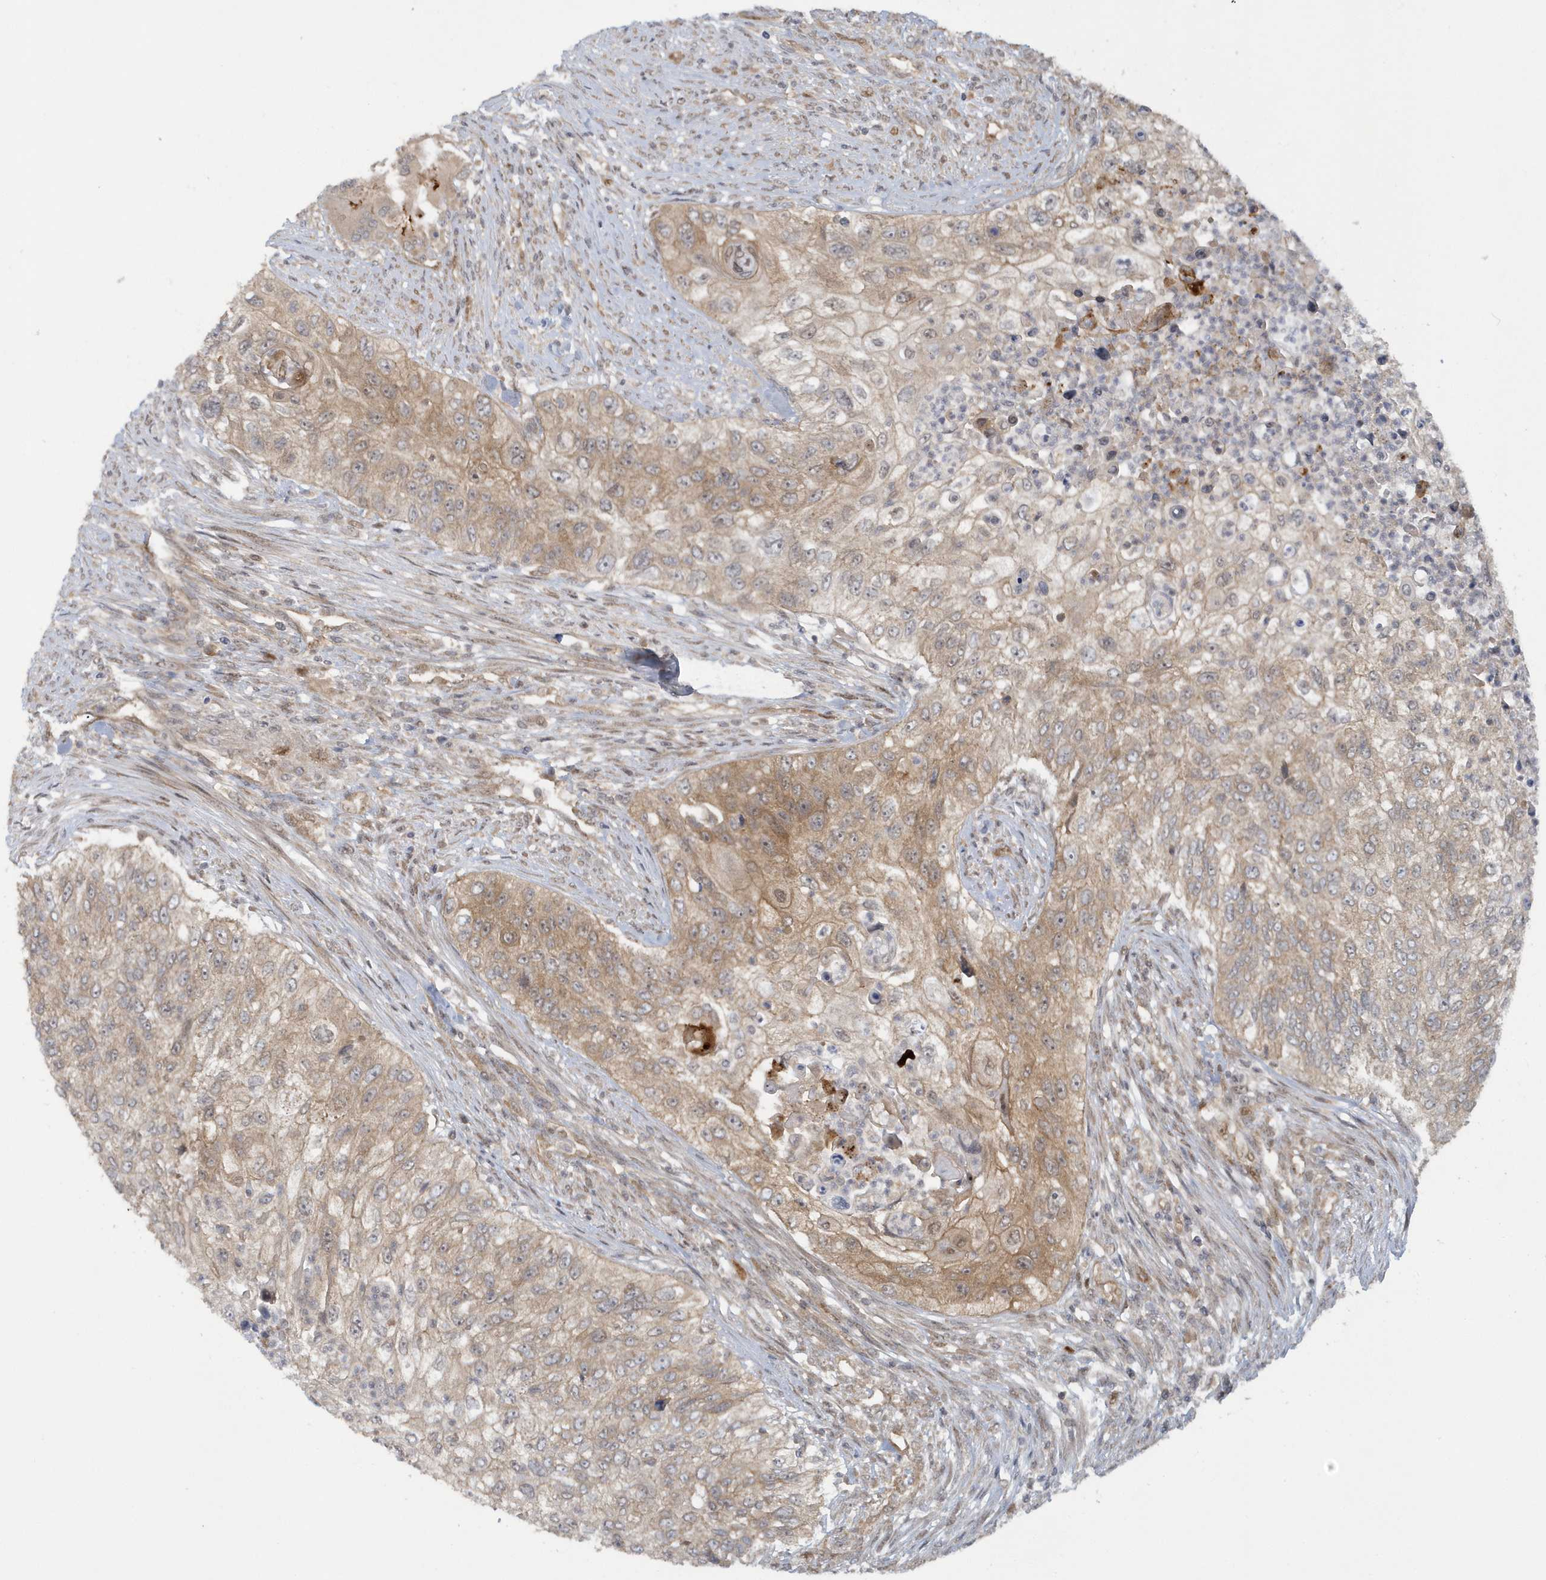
{"staining": {"intensity": "weak", "quantity": "25%-75%", "location": "cytoplasmic/membranous"}, "tissue": "urothelial cancer", "cell_type": "Tumor cells", "image_type": "cancer", "snomed": [{"axis": "morphology", "description": "Urothelial carcinoma, High grade"}, {"axis": "topography", "description": "Urinary bladder"}], "caption": "Protein expression analysis of human urothelial cancer reveals weak cytoplasmic/membranous staining in approximately 25%-75% of tumor cells.", "gene": "ATG4A", "patient": {"sex": "female", "age": 60}}